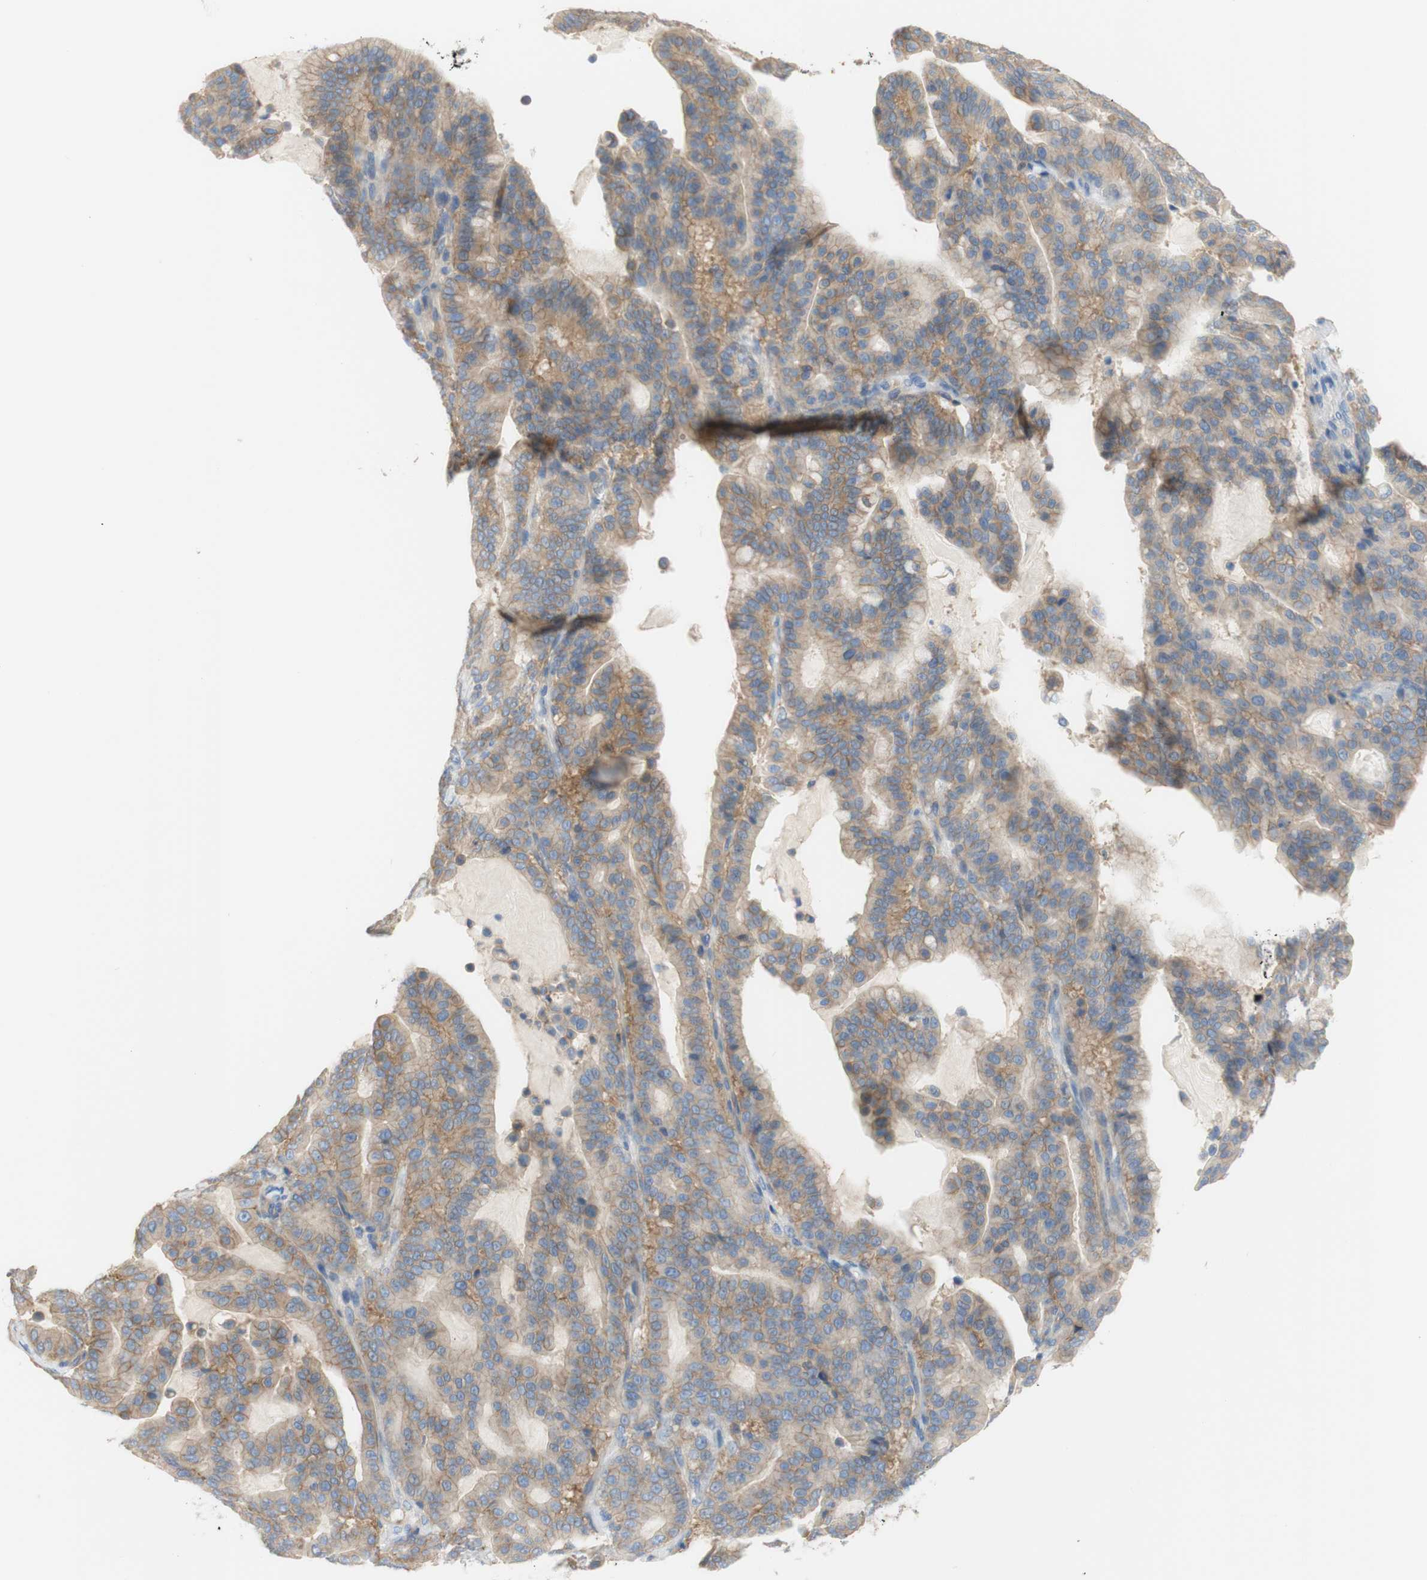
{"staining": {"intensity": "weak", "quantity": ">75%", "location": "cytoplasmic/membranous"}, "tissue": "pancreatic cancer", "cell_type": "Tumor cells", "image_type": "cancer", "snomed": [{"axis": "morphology", "description": "Adenocarcinoma, NOS"}, {"axis": "topography", "description": "Pancreas"}], "caption": "IHC (DAB (3,3'-diaminobenzidine)) staining of pancreatic cancer exhibits weak cytoplasmic/membranous protein expression in approximately >75% of tumor cells. (DAB IHC with brightfield microscopy, high magnification).", "gene": "ATP2B1", "patient": {"sex": "male", "age": 63}}